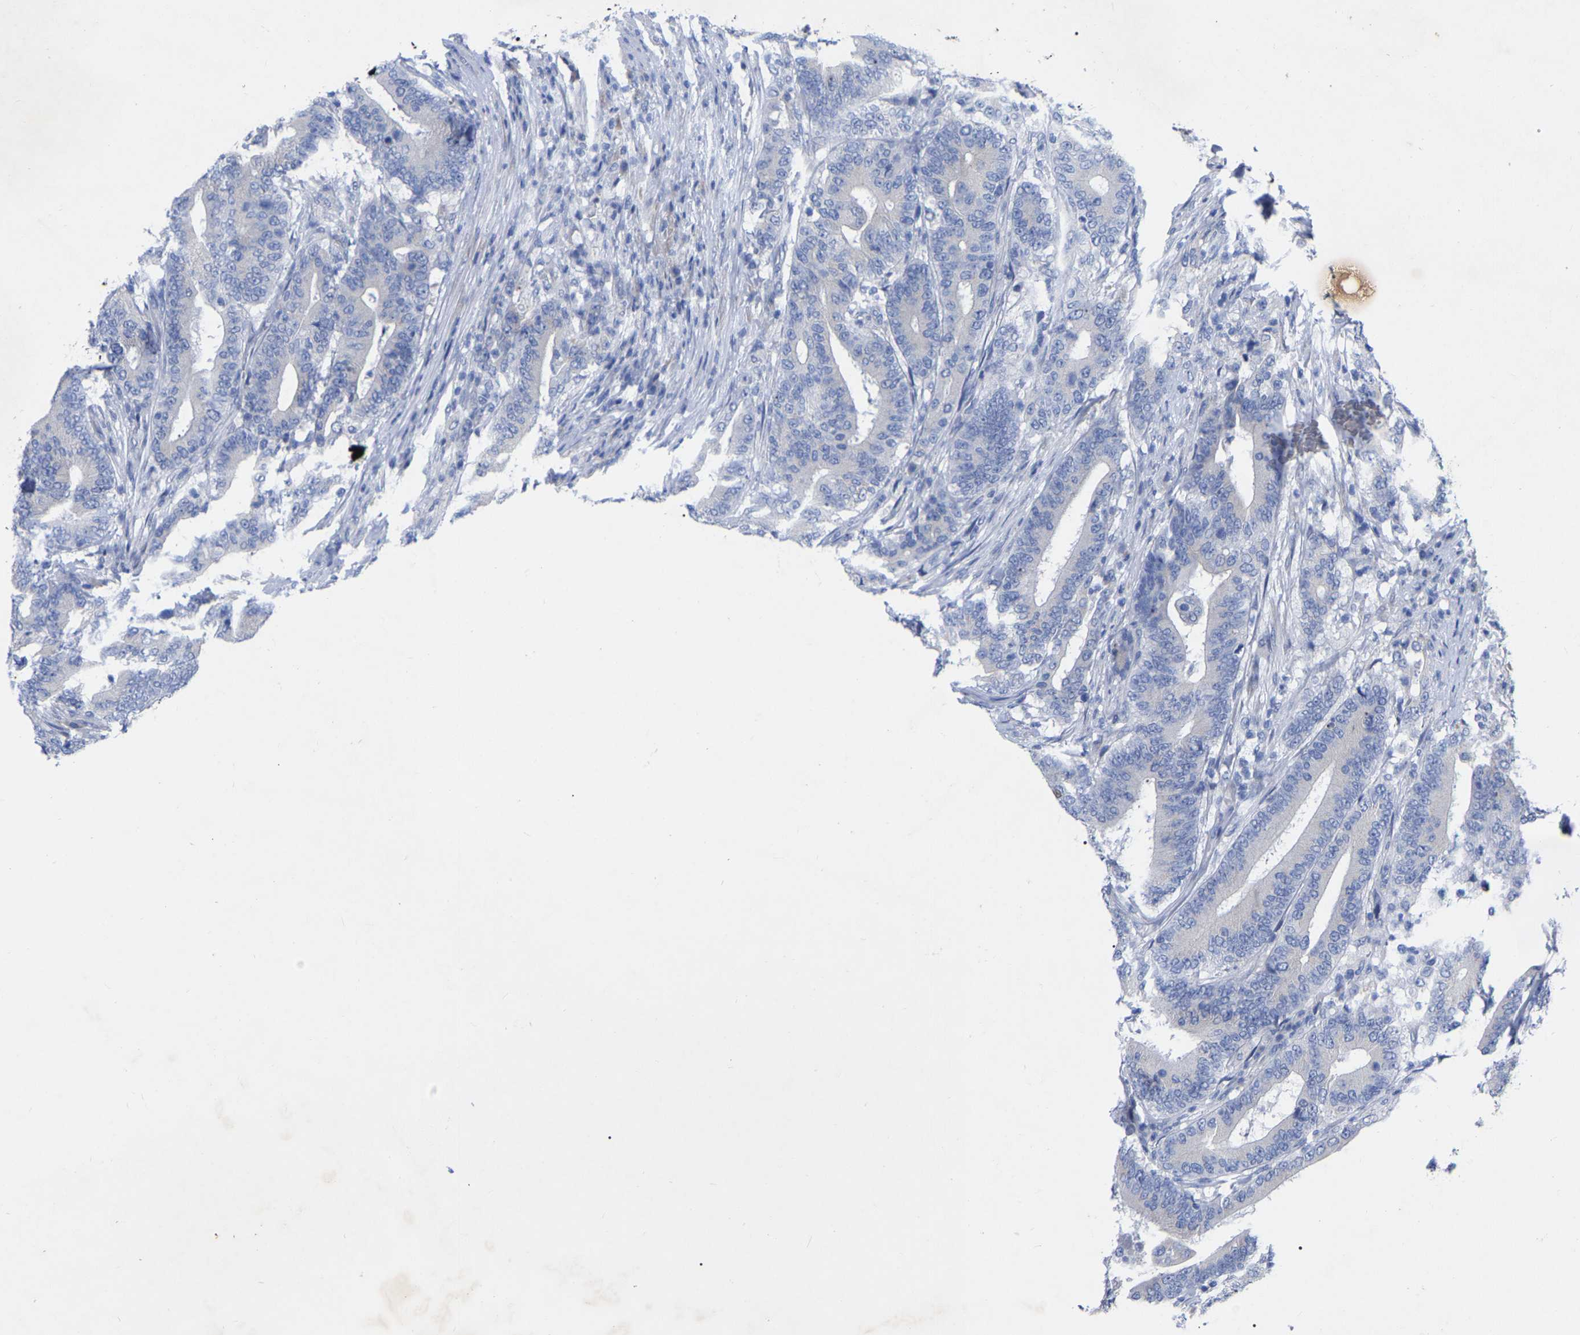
{"staining": {"intensity": "negative", "quantity": "none", "location": "none"}, "tissue": "colorectal cancer", "cell_type": "Tumor cells", "image_type": "cancer", "snomed": [{"axis": "morphology", "description": "Adenocarcinoma, NOS"}, {"axis": "topography", "description": "Colon"}], "caption": "IHC of adenocarcinoma (colorectal) exhibits no staining in tumor cells.", "gene": "STRIP2", "patient": {"sex": "female", "age": 66}}